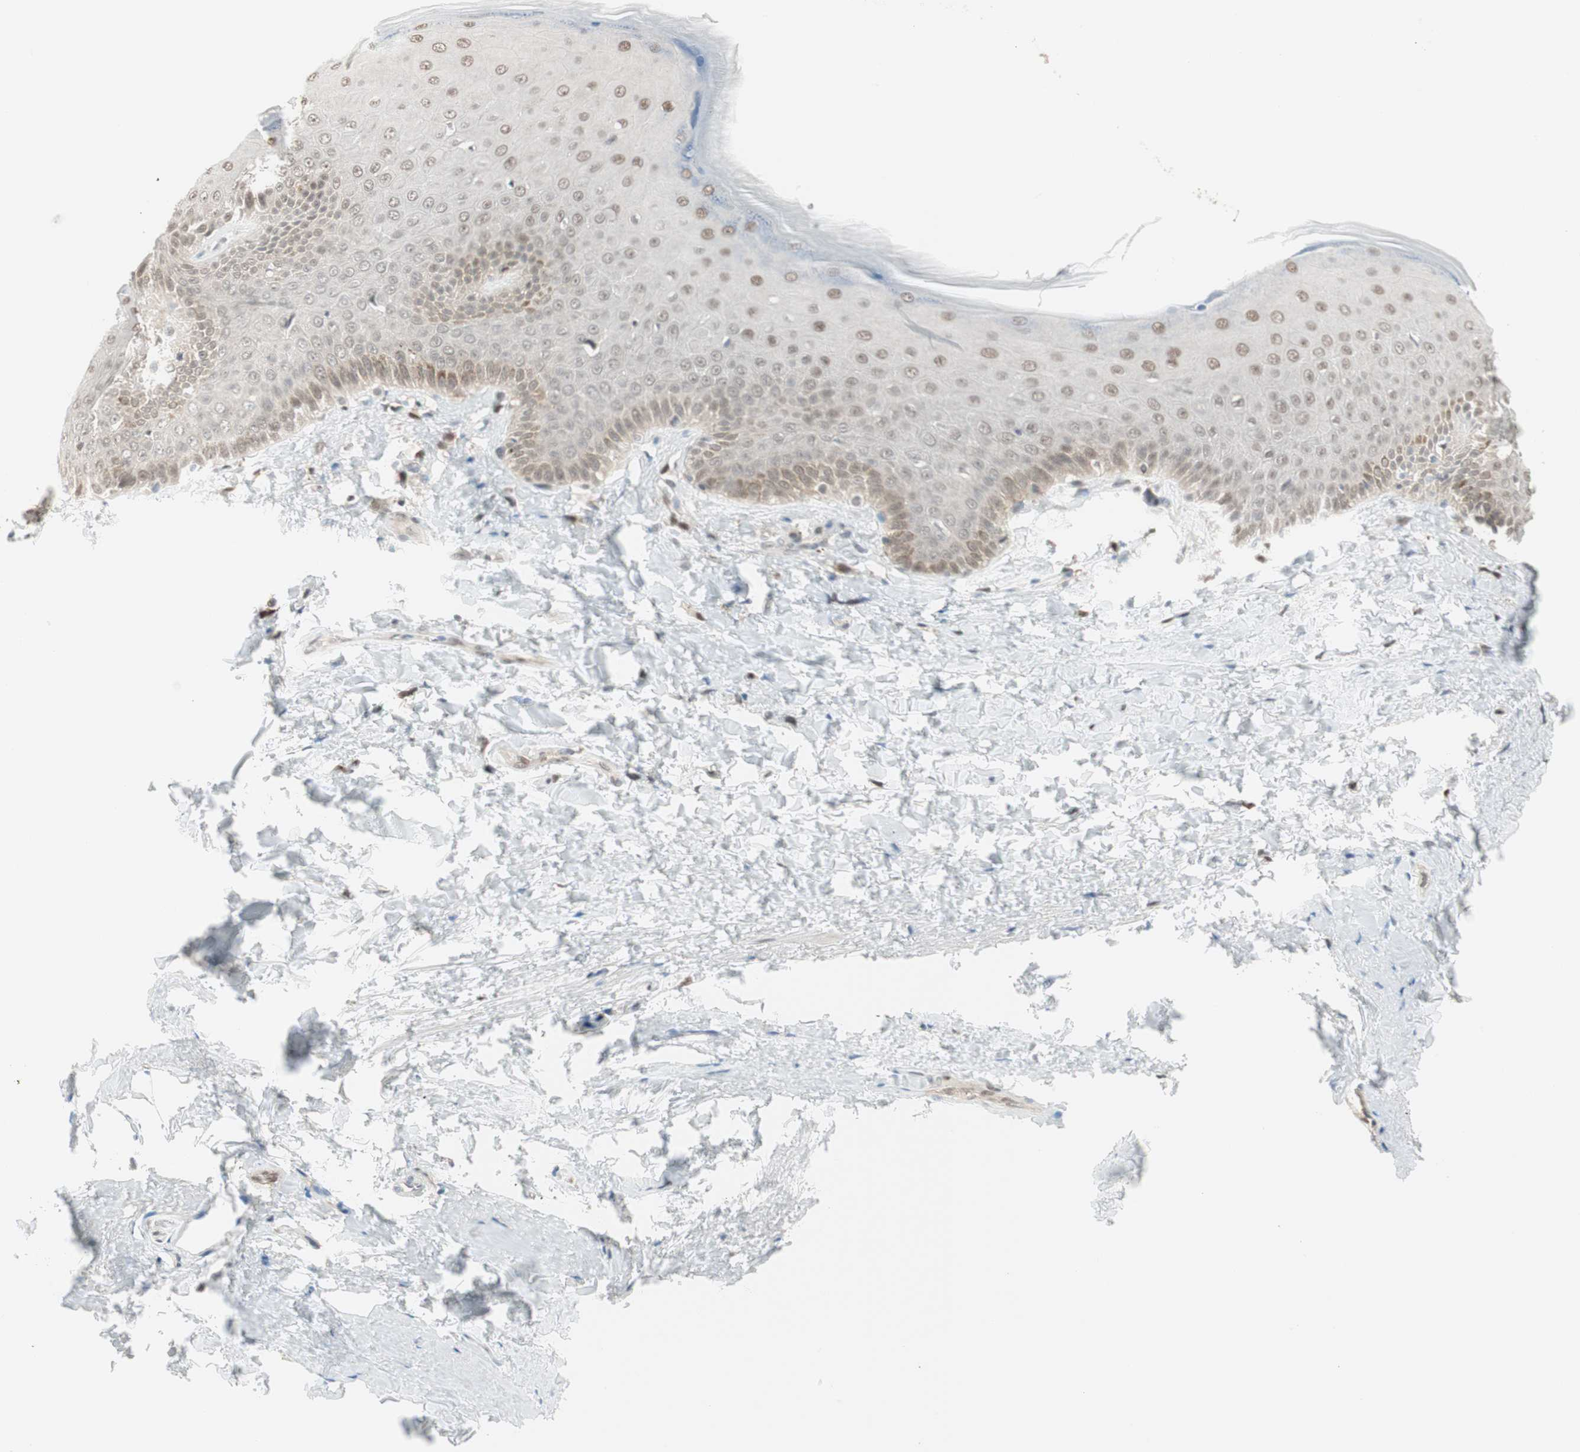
{"staining": {"intensity": "moderate", "quantity": ">75%", "location": "nuclear"}, "tissue": "skin", "cell_type": "Epidermal cells", "image_type": "normal", "snomed": [{"axis": "morphology", "description": "Normal tissue, NOS"}, {"axis": "topography", "description": "Anal"}], "caption": "Skin stained for a protein (brown) demonstrates moderate nuclear positive positivity in about >75% of epidermal cells.", "gene": "LONP2", "patient": {"sex": "male", "age": 69}}